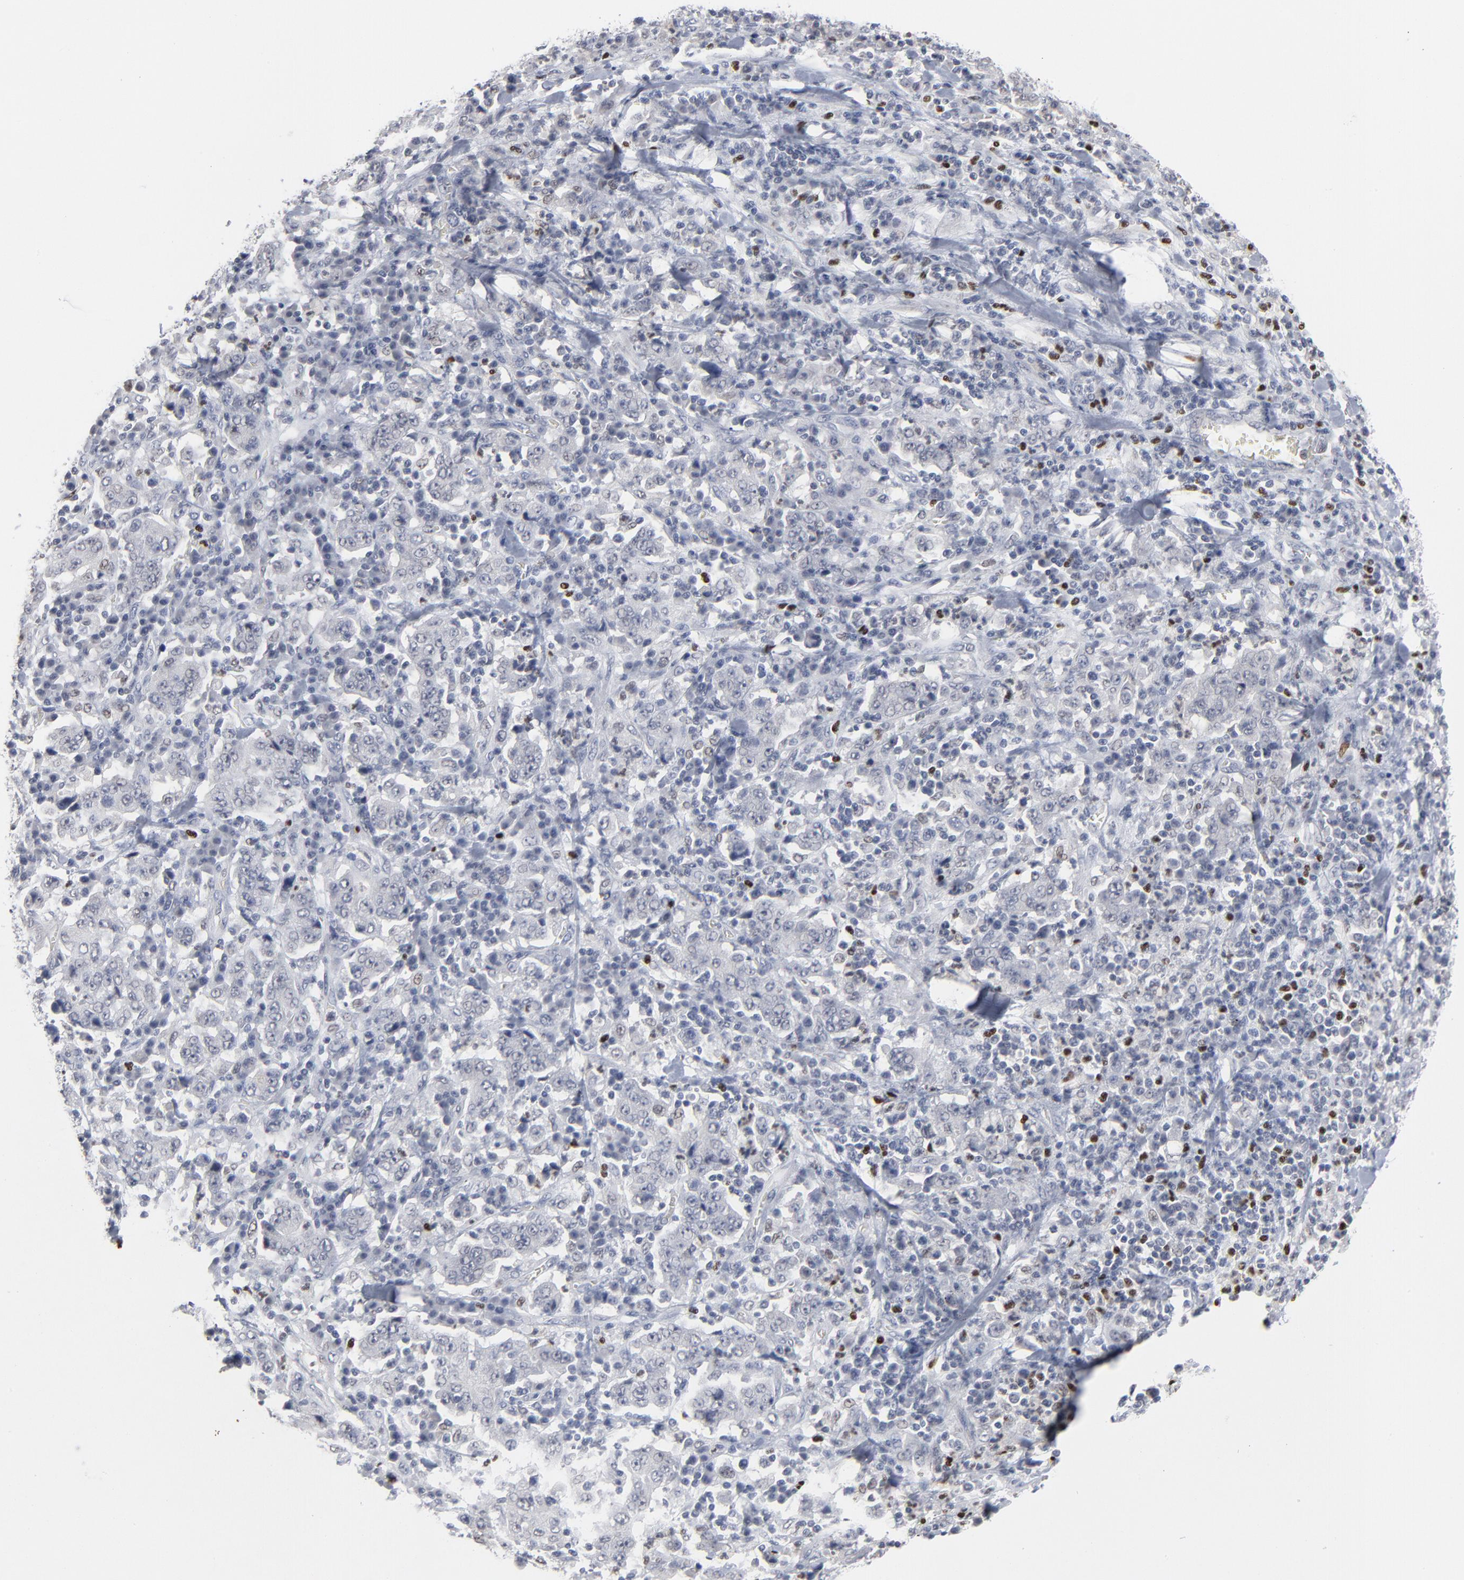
{"staining": {"intensity": "negative", "quantity": "none", "location": "none"}, "tissue": "stomach cancer", "cell_type": "Tumor cells", "image_type": "cancer", "snomed": [{"axis": "morphology", "description": "Normal tissue, NOS"}, {"axis": "morphology", "description": "Adenocarcinoma, NOS"}, {"axis": "topography", "description": "Stomach, upper"}, {"axis": "topography", "description": "Stomach"}], "caption": "IHC histopathology image of neoplastic tissue: adenocarcinoma (stomach) stained with DAB exhibits no significant protein expression in tumor cells. (DAB immunohistochemistry with hematoxylin counter stain).", "gene": "FOXN2", "patient": {"sex": "male", "age": 59}}